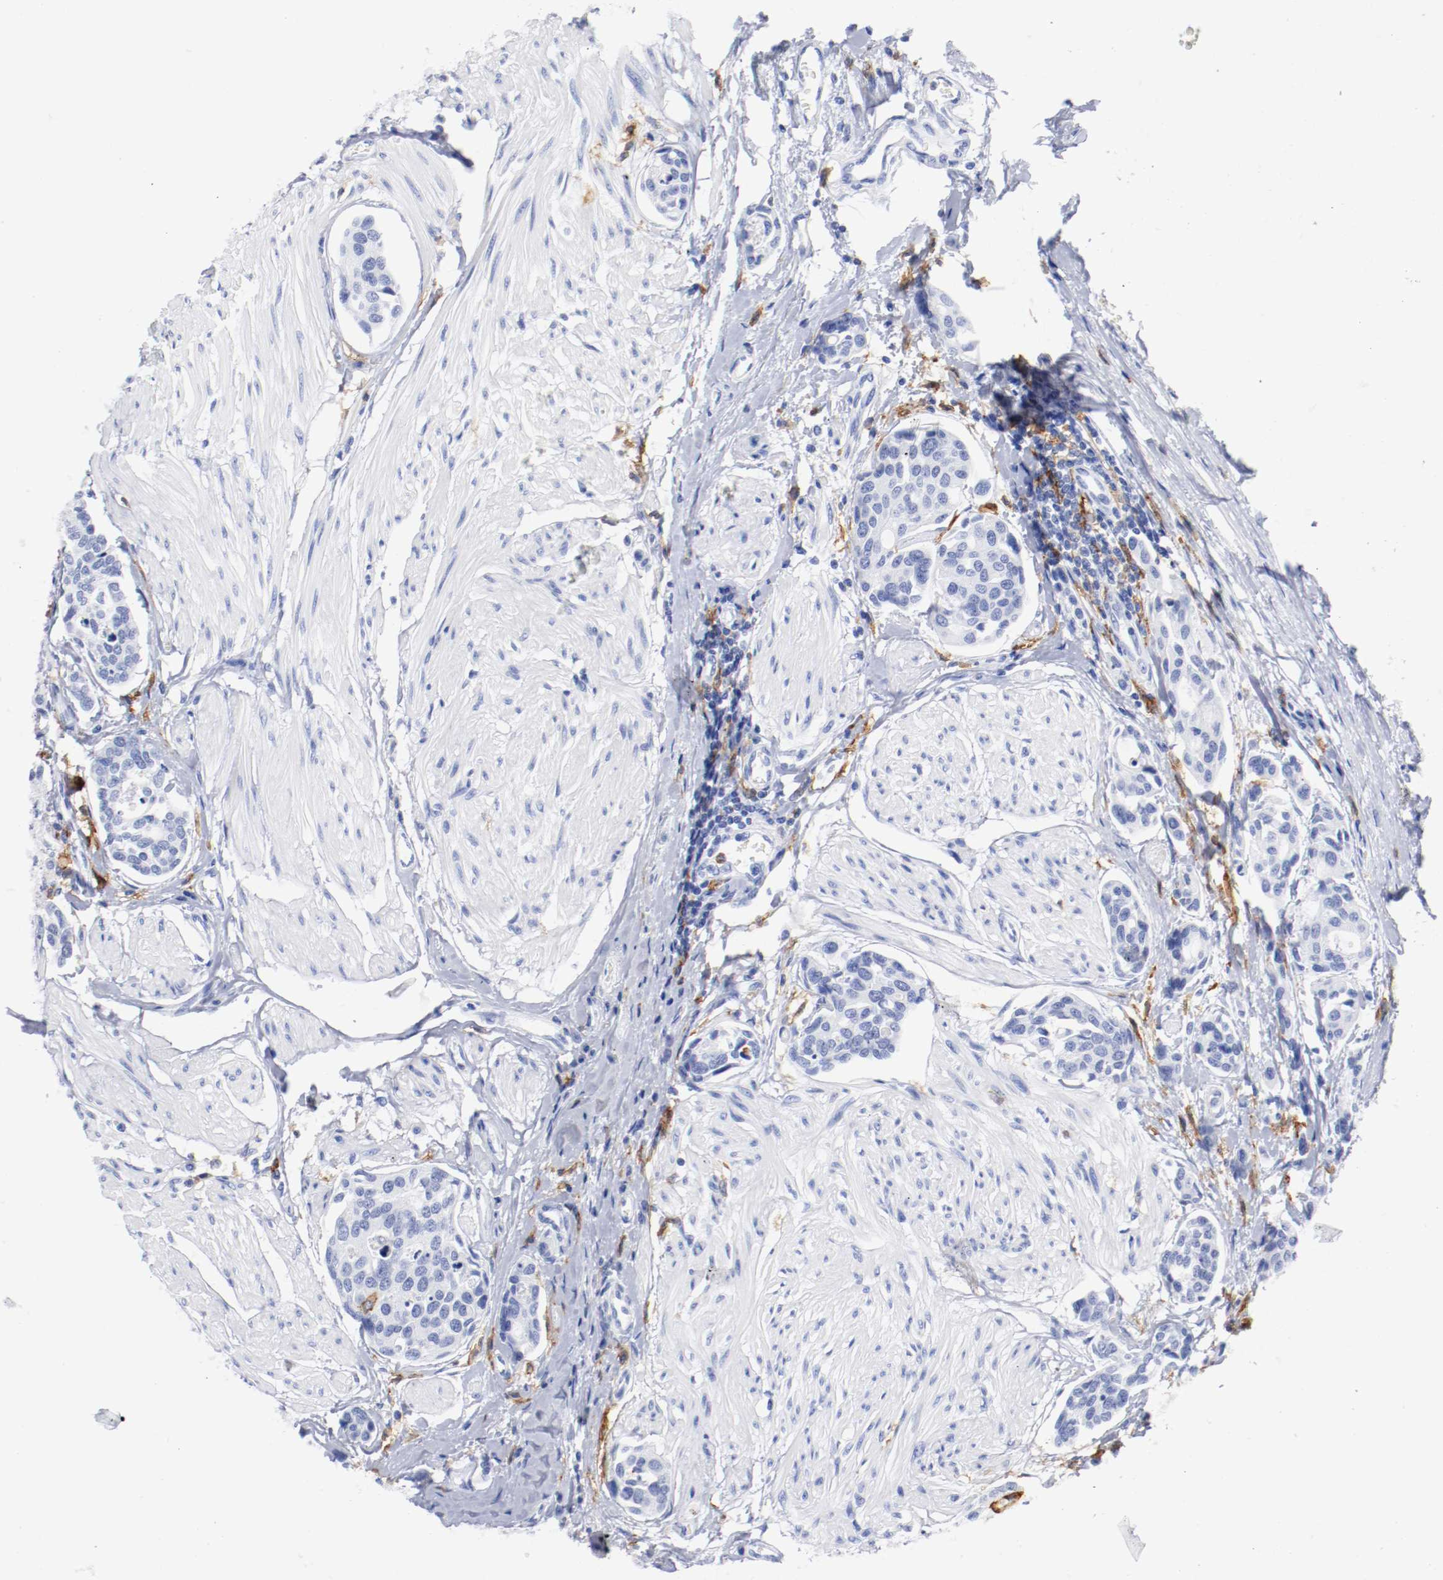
{"staining": {"intensity": "negative", "quantity": "none", "location": "none"}, "tissue": "urothelial cancer", "cell_type": "Tumor cells", "image_type": "cancer", "snomed": [{"axis": "morphology", "description": "Urothelial carcinoma, High grade"}, {"axis": "topography", "description": "Urinary bladder"}], "caption": "The immunohistochemistry (IHC) micrograph has no significant positivity in tumor cells of urothelial cancer tissue.", "gene": "ITGAX", "patient": {"sex": "male", "age": 78}}